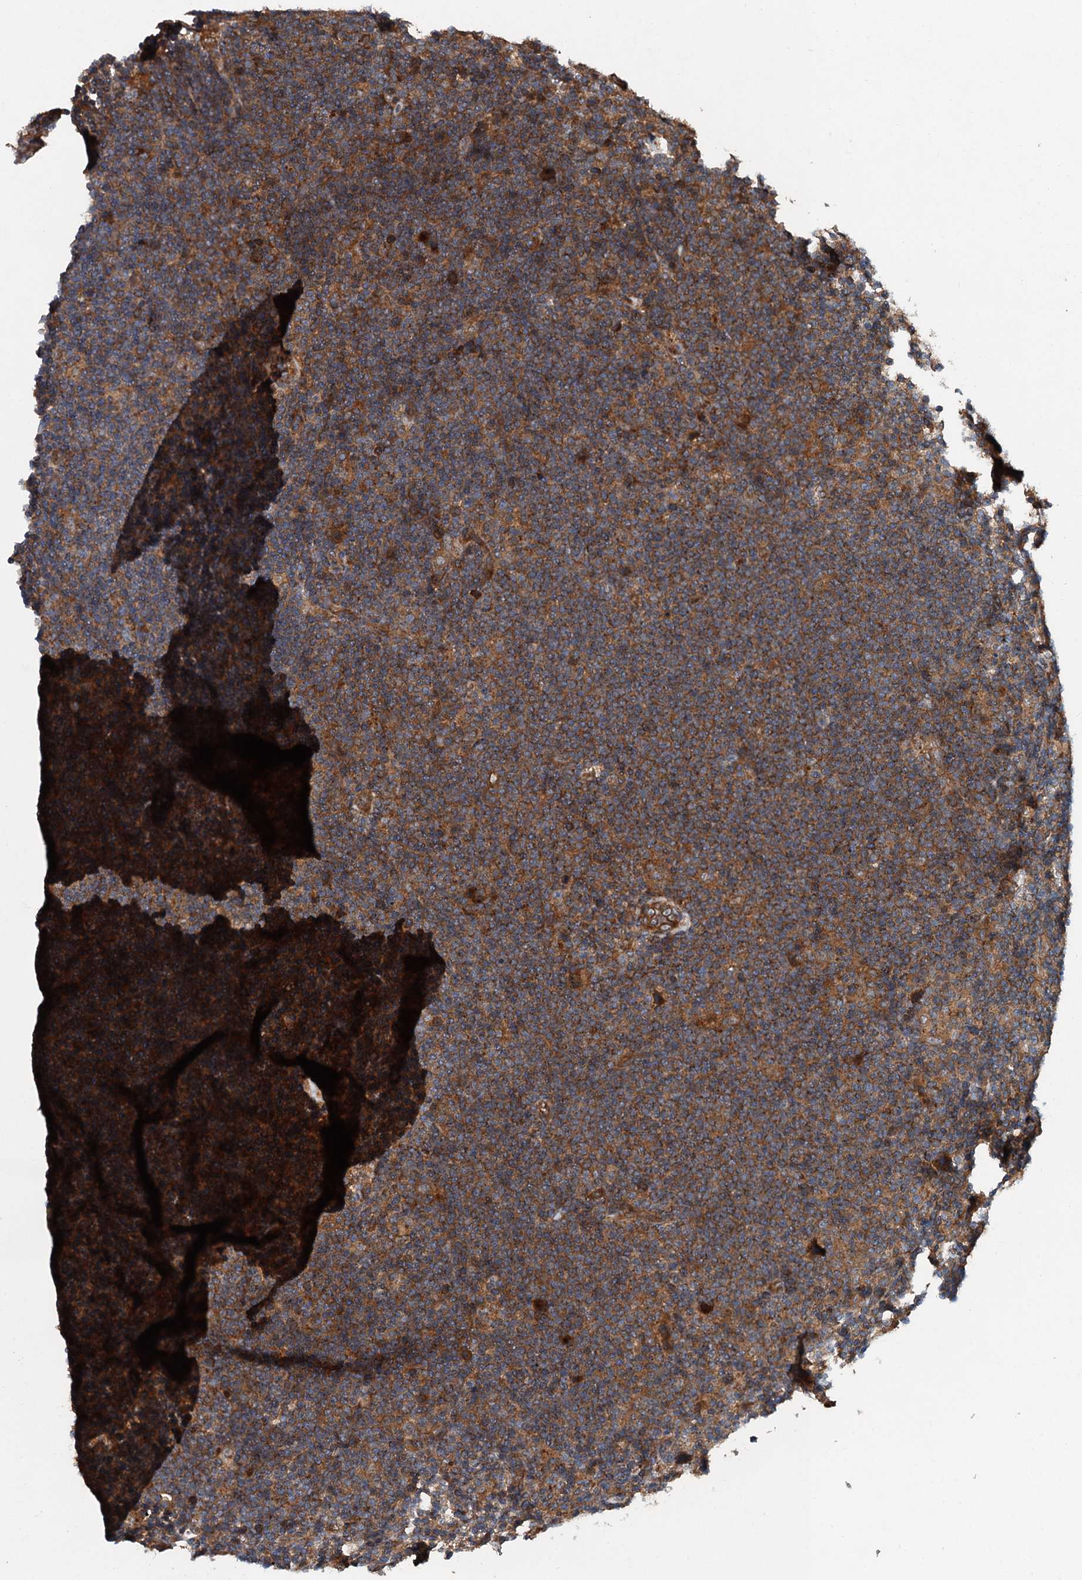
{"staining": {"intensity": "moderate", "quantity": ">75%", "location": "cytoplasmic/membranous"}, "tissue": "lymphoma", "cell_type": "Tumor cells", "image_type": "cancer", "snomed": [{"axis": "morphology", "description": "Hodgkin's disease, NOS"}, {"axis": "topography", "description": "Lymph node"}], "caption": "There is medium levels of moderate cytoplasmic/membranous positivity in tumor cells of lymphoma, as demonstrated by immunohistochemical staining (brown color).", "gene": "COG3", "patient": {"sex": "female", "age": 57}}